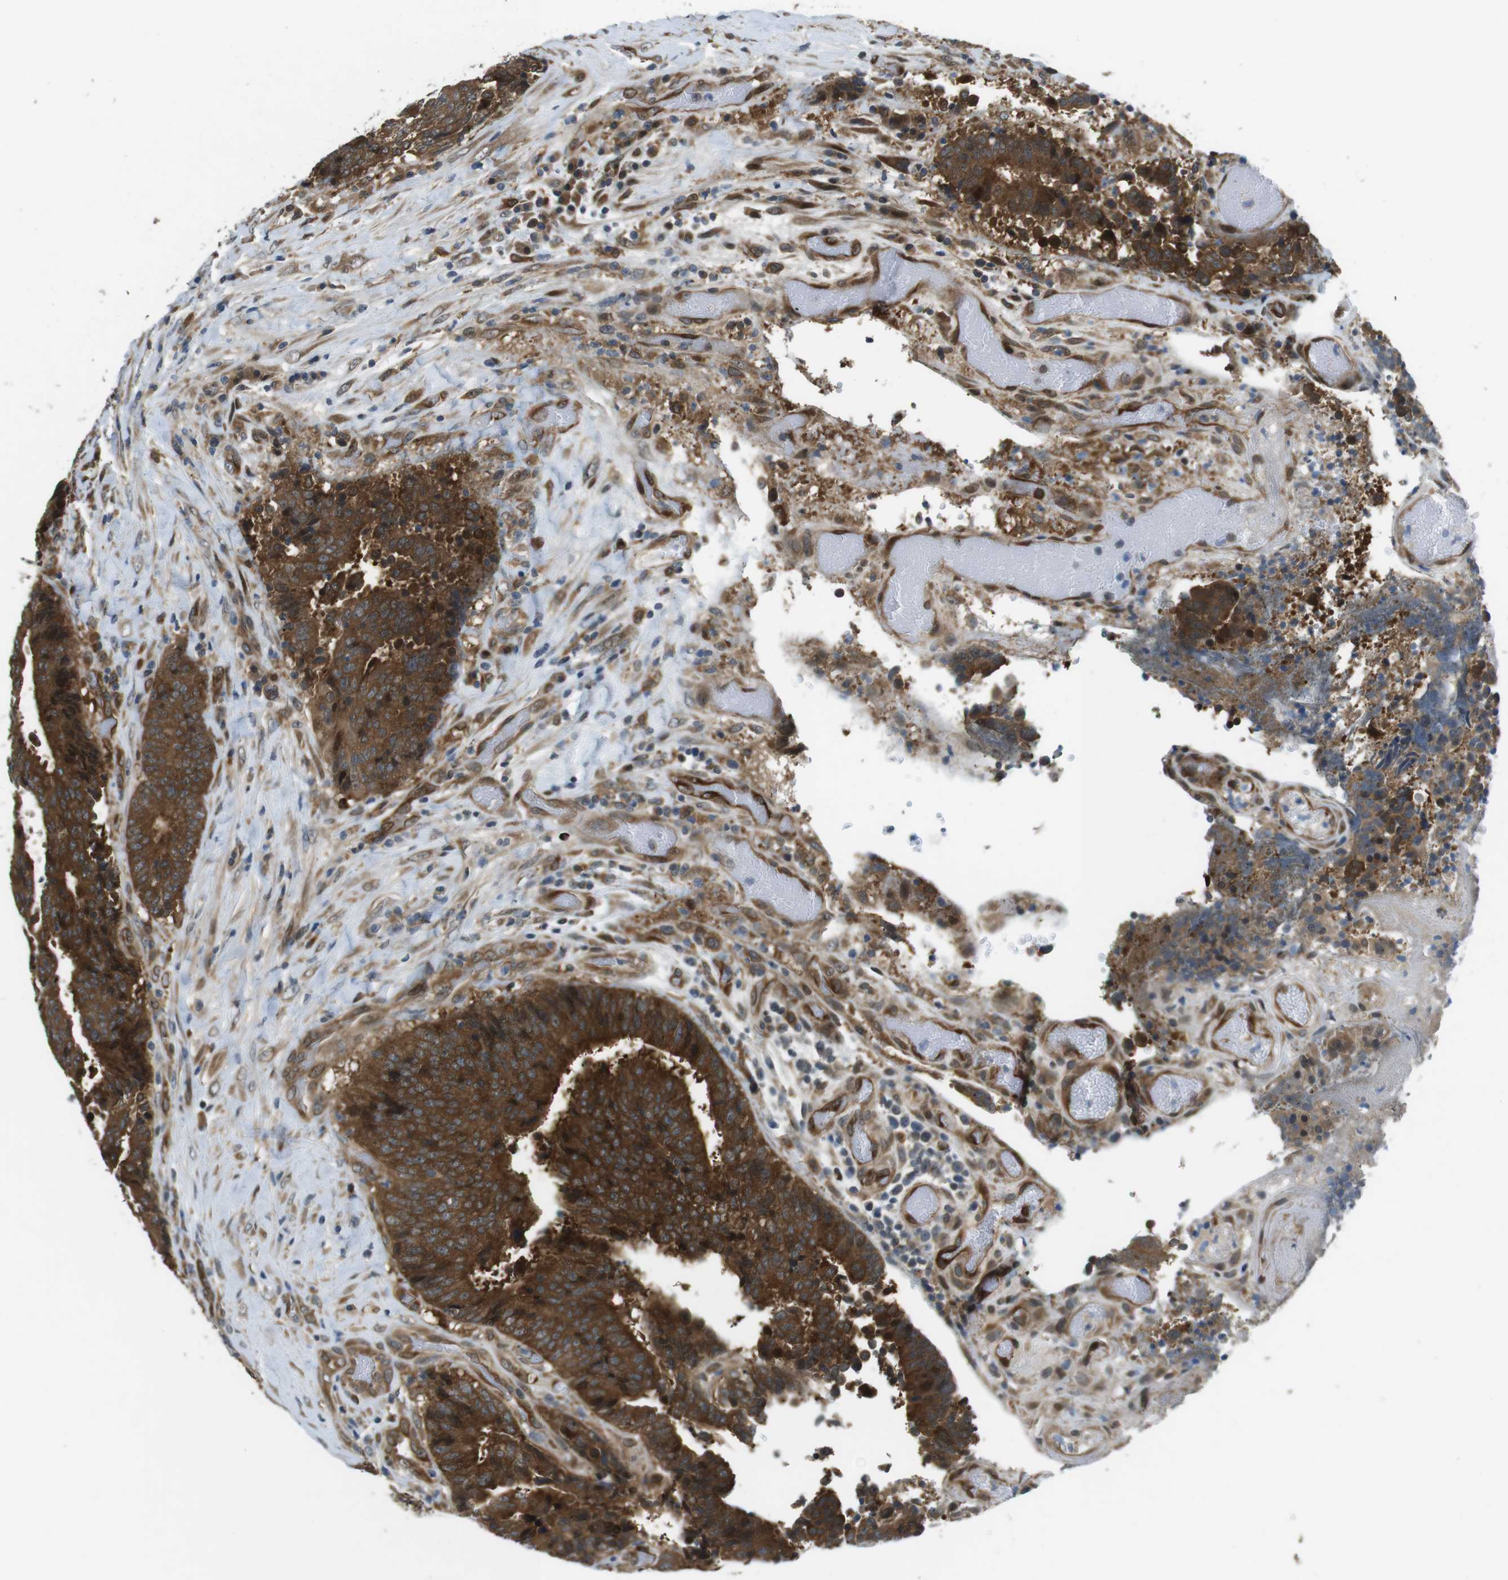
{"staining": {"intensity": "strong", "quantity": ">75%", "location": "cytoplasmic/membranous"}, "tissue": "colorectal cancer", "cell_type": "Tumor cells", "image_type": "cancer", "snomed": [{"axis": "morphology", "description": "Adenocarcinoma, NOS"}, {"axis": "topography", "description": "Rectum"}], "caption": "Immunohistochemical staining of human adenocarcinoma (colorectal) shows high levels of strong cytoplasmic/membranous protein expression in approximately >75% of tumor cells. (brown staining indicates protein expression, while blue staining denotes nuclei).", "gene": "PALD1", "patient": {"sex": "male", "age": 72}}